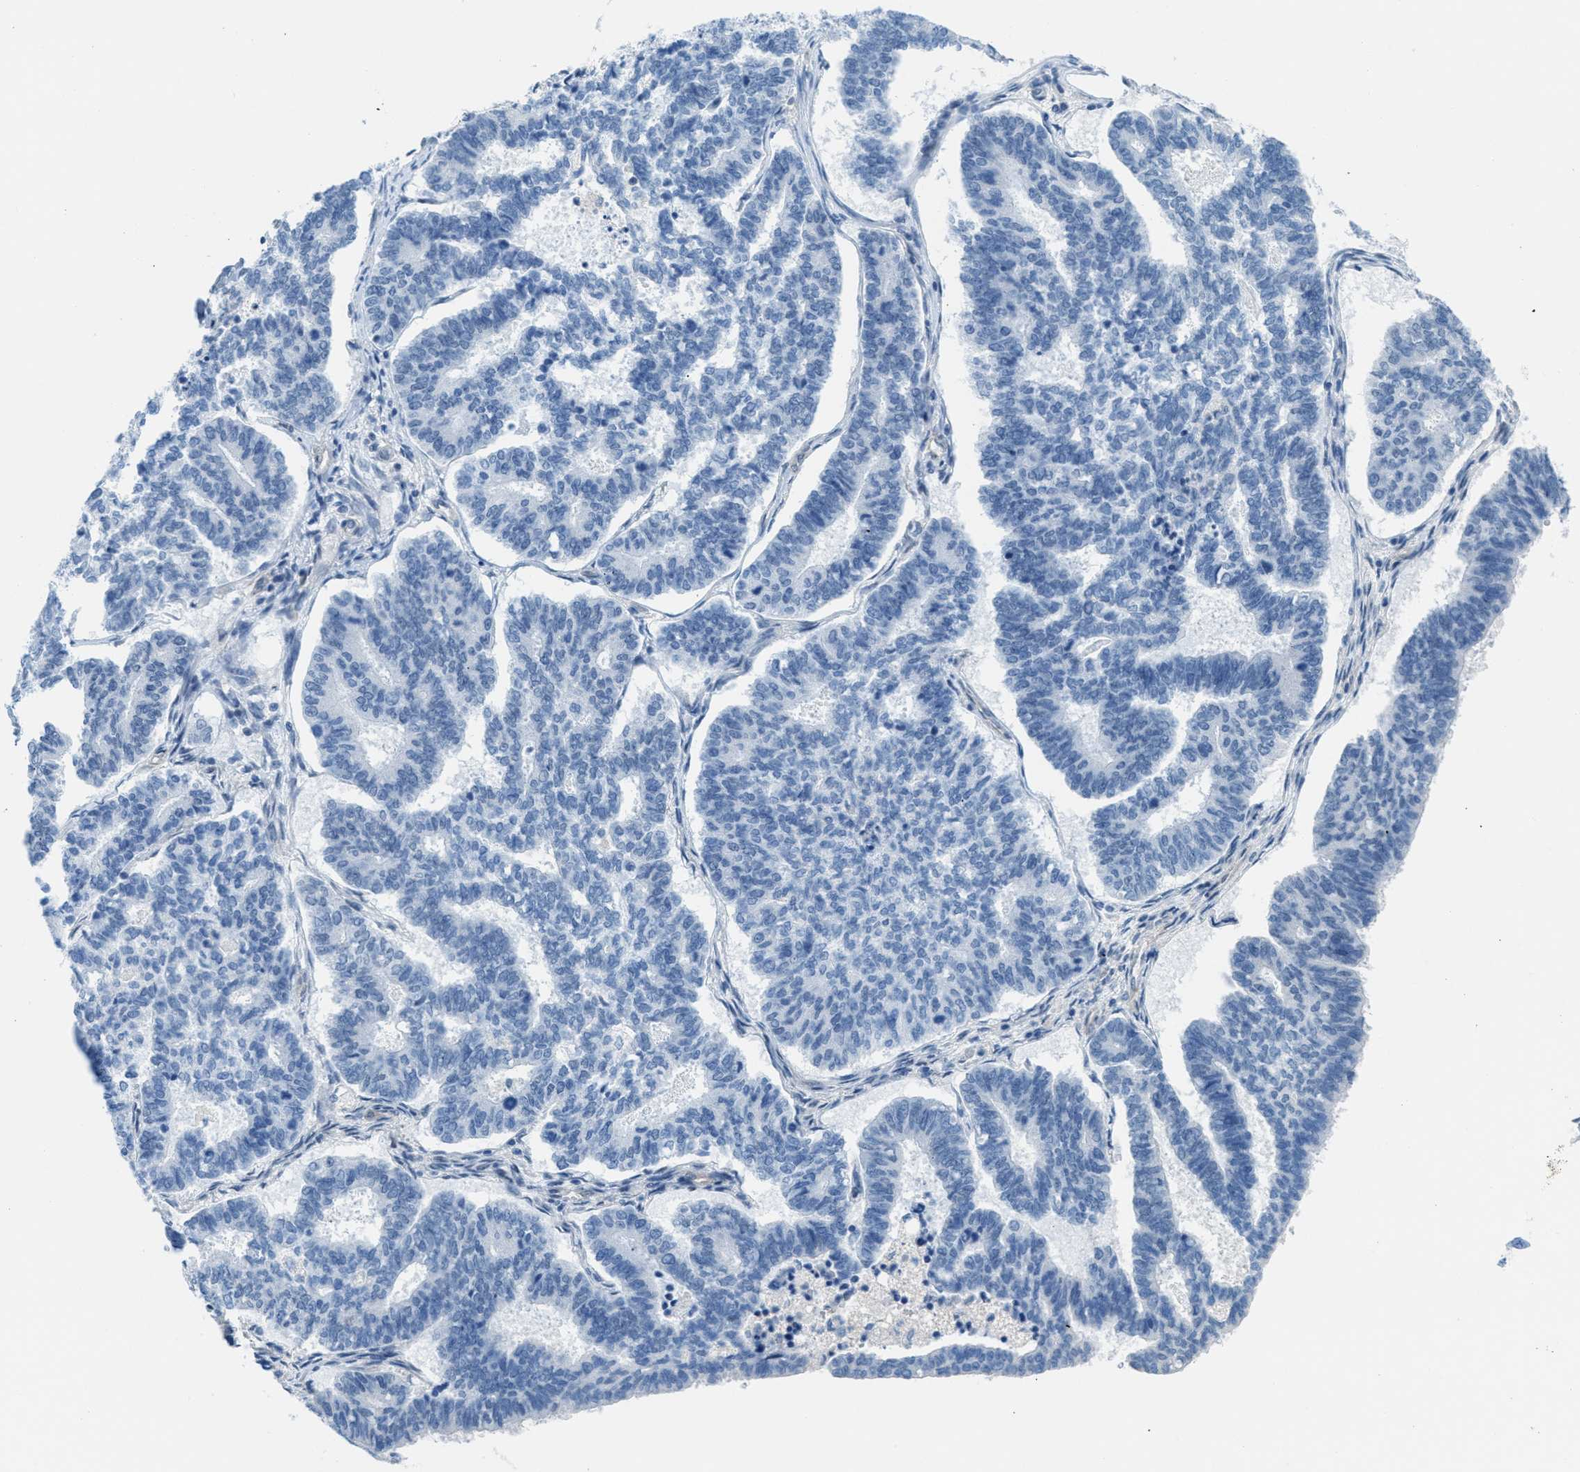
{"staining": {"intensity": "negative", "quantity": "none", "location": "none"}, "tissue": "endometrial cancer", "cell_type": "Tumor cells", "image_type": "cancer", "snomed": [{"axis": "morphology", "description": "Adenocarcinoma, NOS"}, {"axis": "topography", "description": "Endometrium"}], "caption": "Immunohistochemistry (IHC) of endometrial cancer (adenocarcinoma) shows no staining in tumor cells.", "gene": "MAPRE2", "patient": {"sex": "female", "age": 70}}